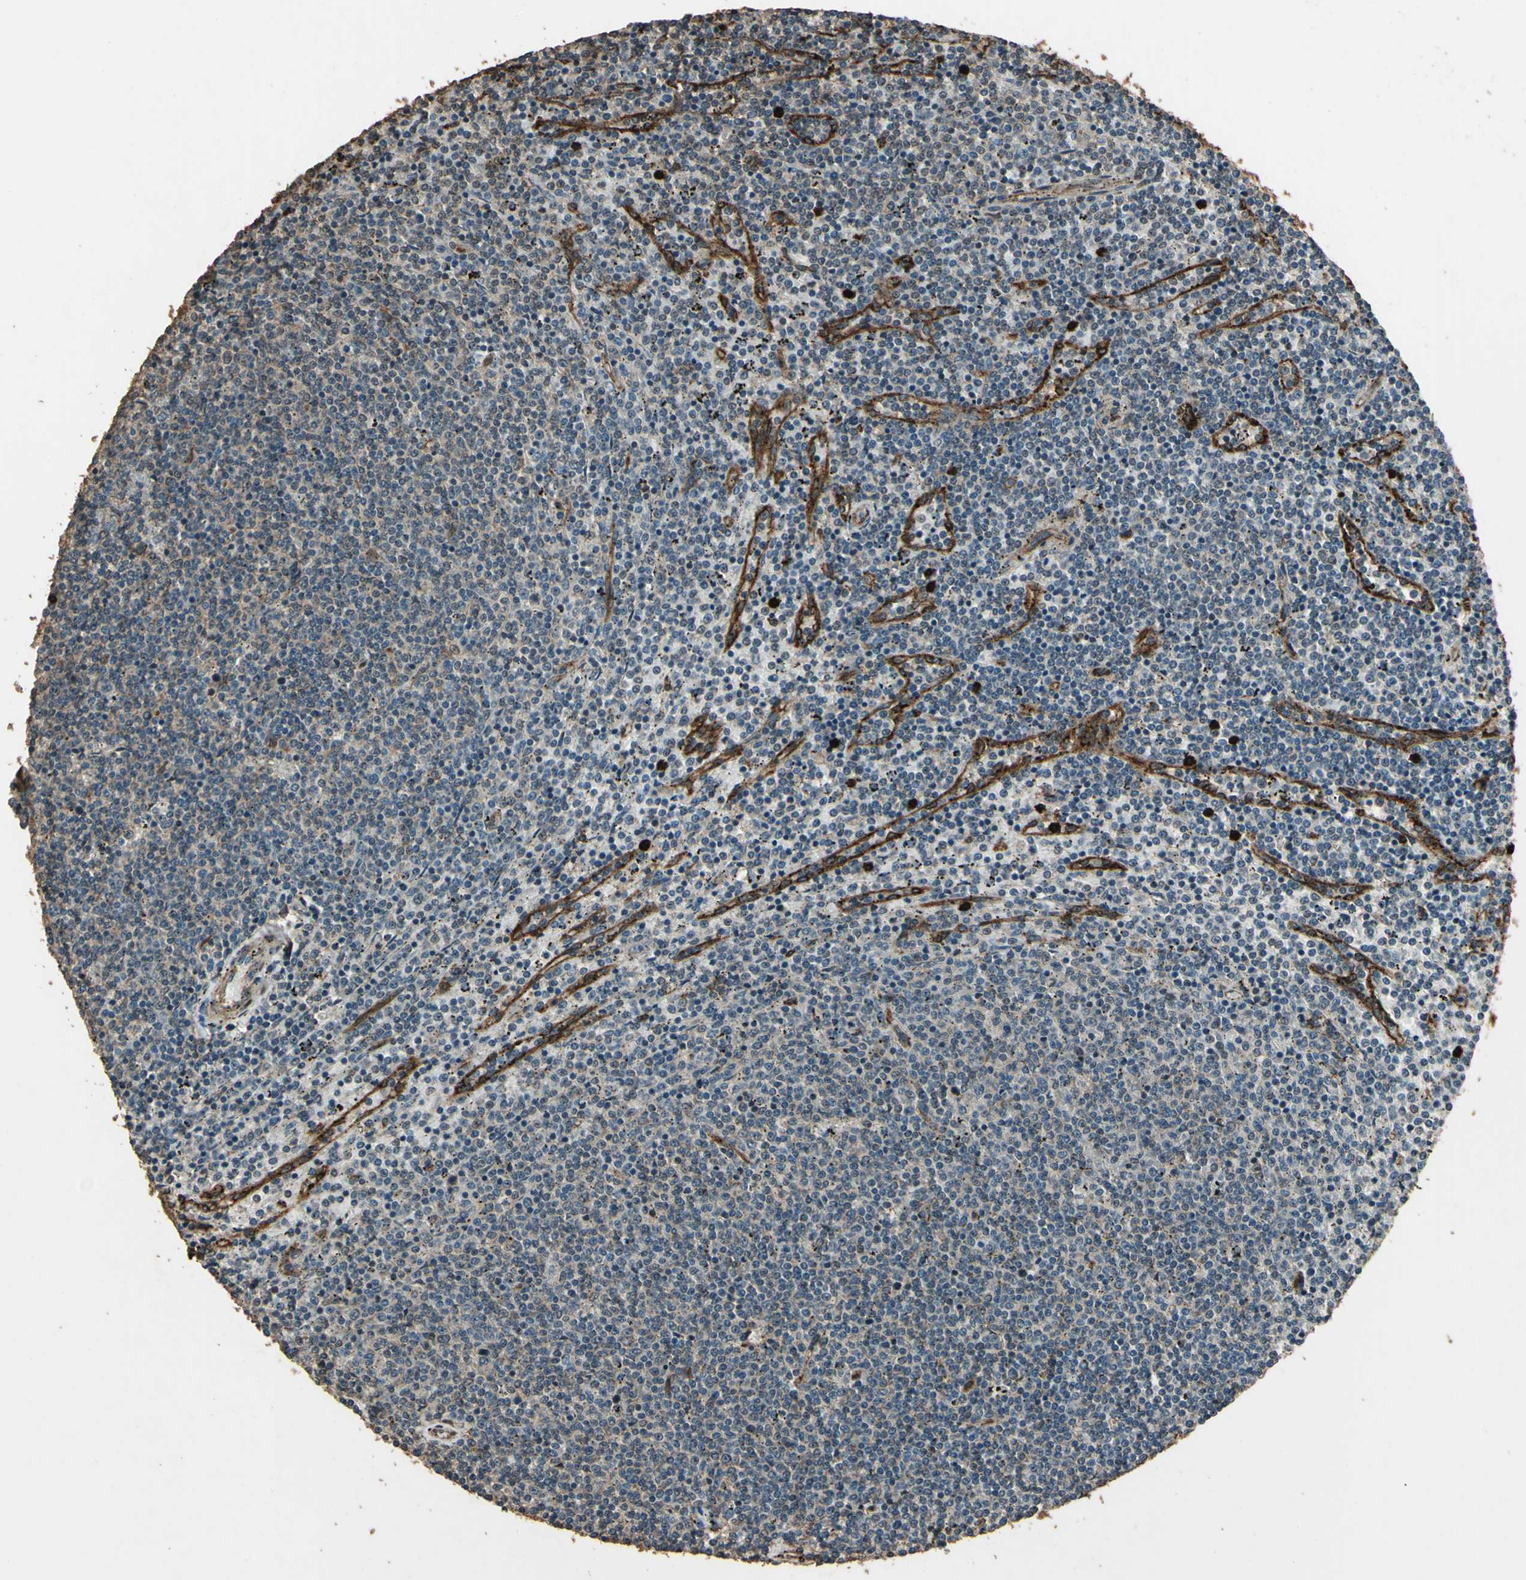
{"staining": {"intensity": "weak", "quantity": "25%-75%", "location": "cytoplasmic/membranous"}, "tissue": "lymphoma", "cell_type": "Tumor cells", "image_type": "cancer", "snomed": [{"axis": "morphology", "description": "Malignant lymphoma, non-Hodgkin's type, Low grade"}, {"axis": "topography", "description": "Spleen"}], "caption": "Approximately 25%-75% of tumor cells in malignant lymphoma, non-Hodgkin's type (low-grade) demonstrate weak cytoplasmic/membranous protein positivity as visualized by brown immunohistochemical staining.", "gene": "TSPO", "patient": {"sex": "female", "age": 50}}